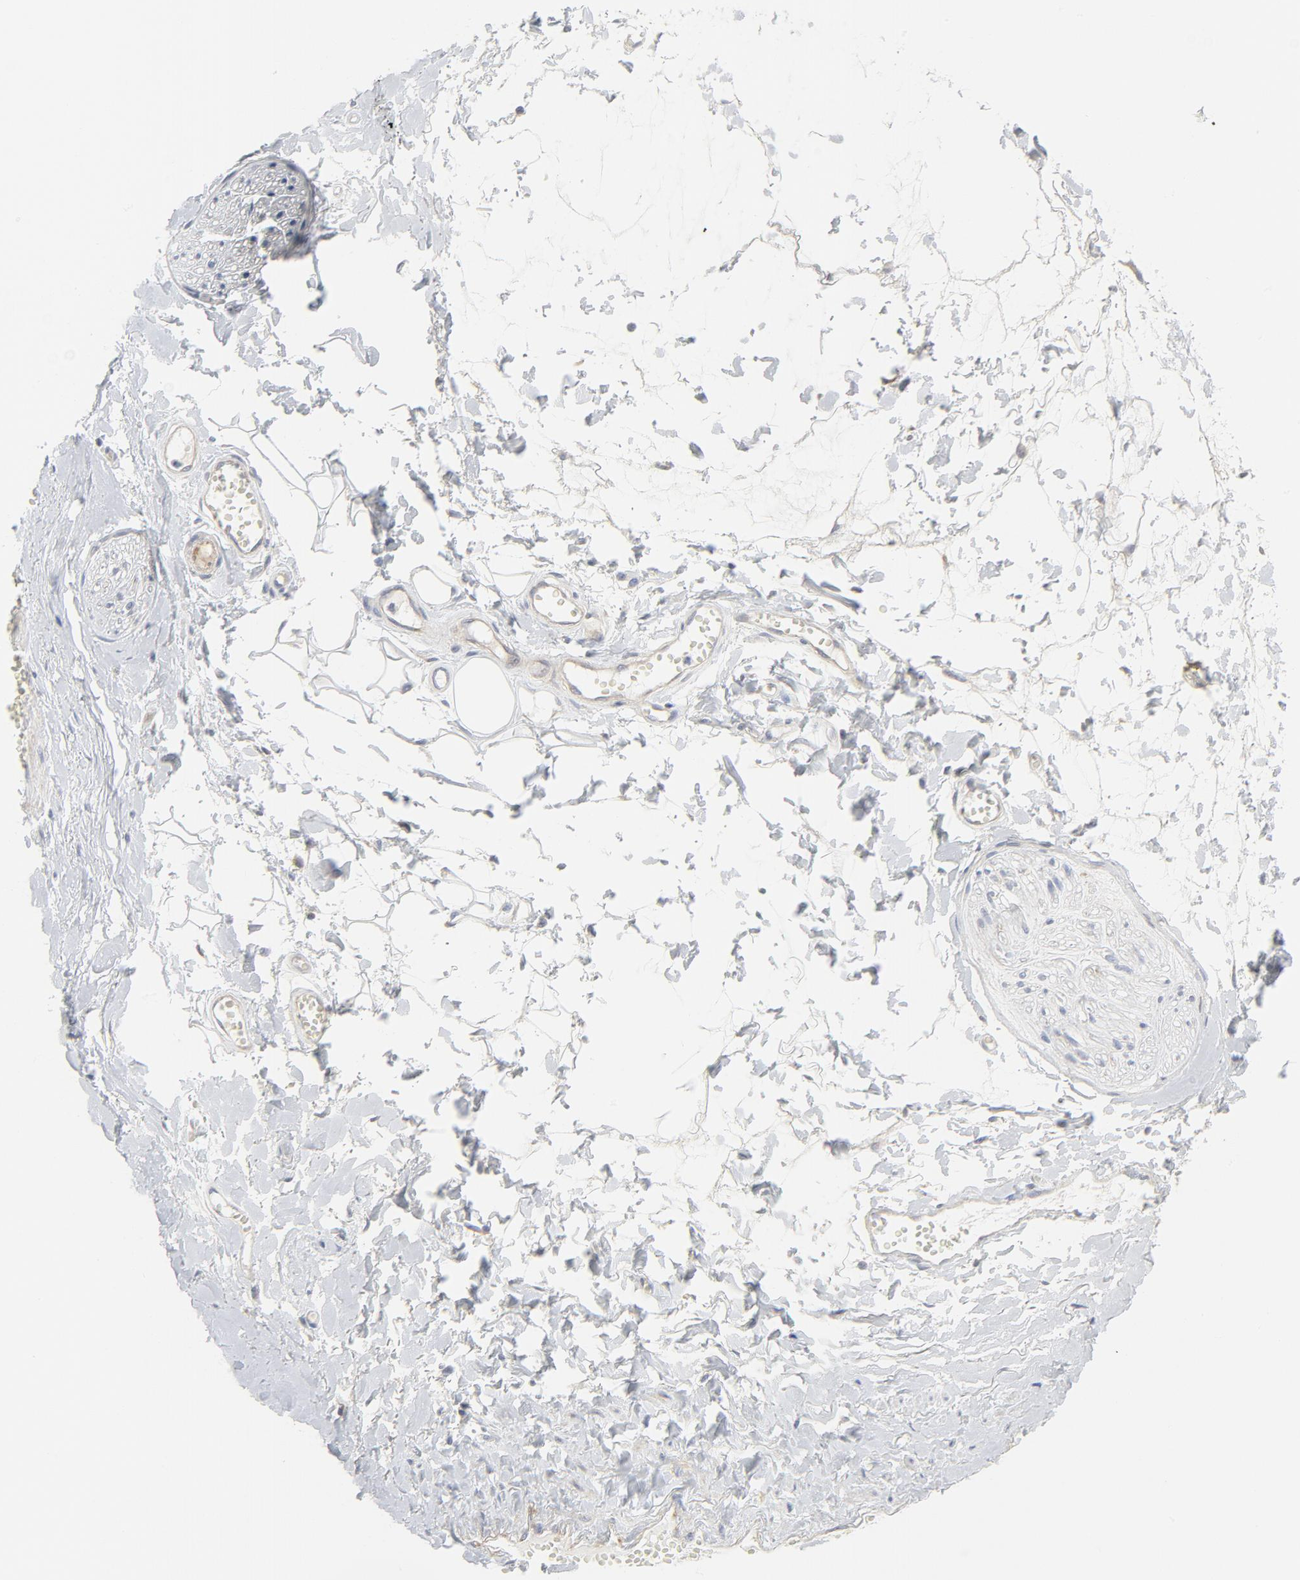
{"staining": {"intensity": "negative", "quantity": "none", "location": "none"}, "tissue": "adipose tissue", "cell_type": "Adipocytes", "image_type": "normal", "snomed": [{"axis": "morphology", "description": "Normal tissue, NOS"}, {"axis": "morphology", "description": "Inflammation, NOS"}, {"axis": "topography", "description": "Salivary gland"}, {"axis": "topography", "description": "Peripheral nerve tissue"}], "caption": "Adipocytes are negative for brown protein staining in unremarkable adipose tissue. The staining was performed using DAB to visualize the protein expression in brown, while the nuclei were stained in blue with hematoxylin (Magnification: 20x).", "gene": "BAD", "patient": {"sex": "female", "age": 75}}